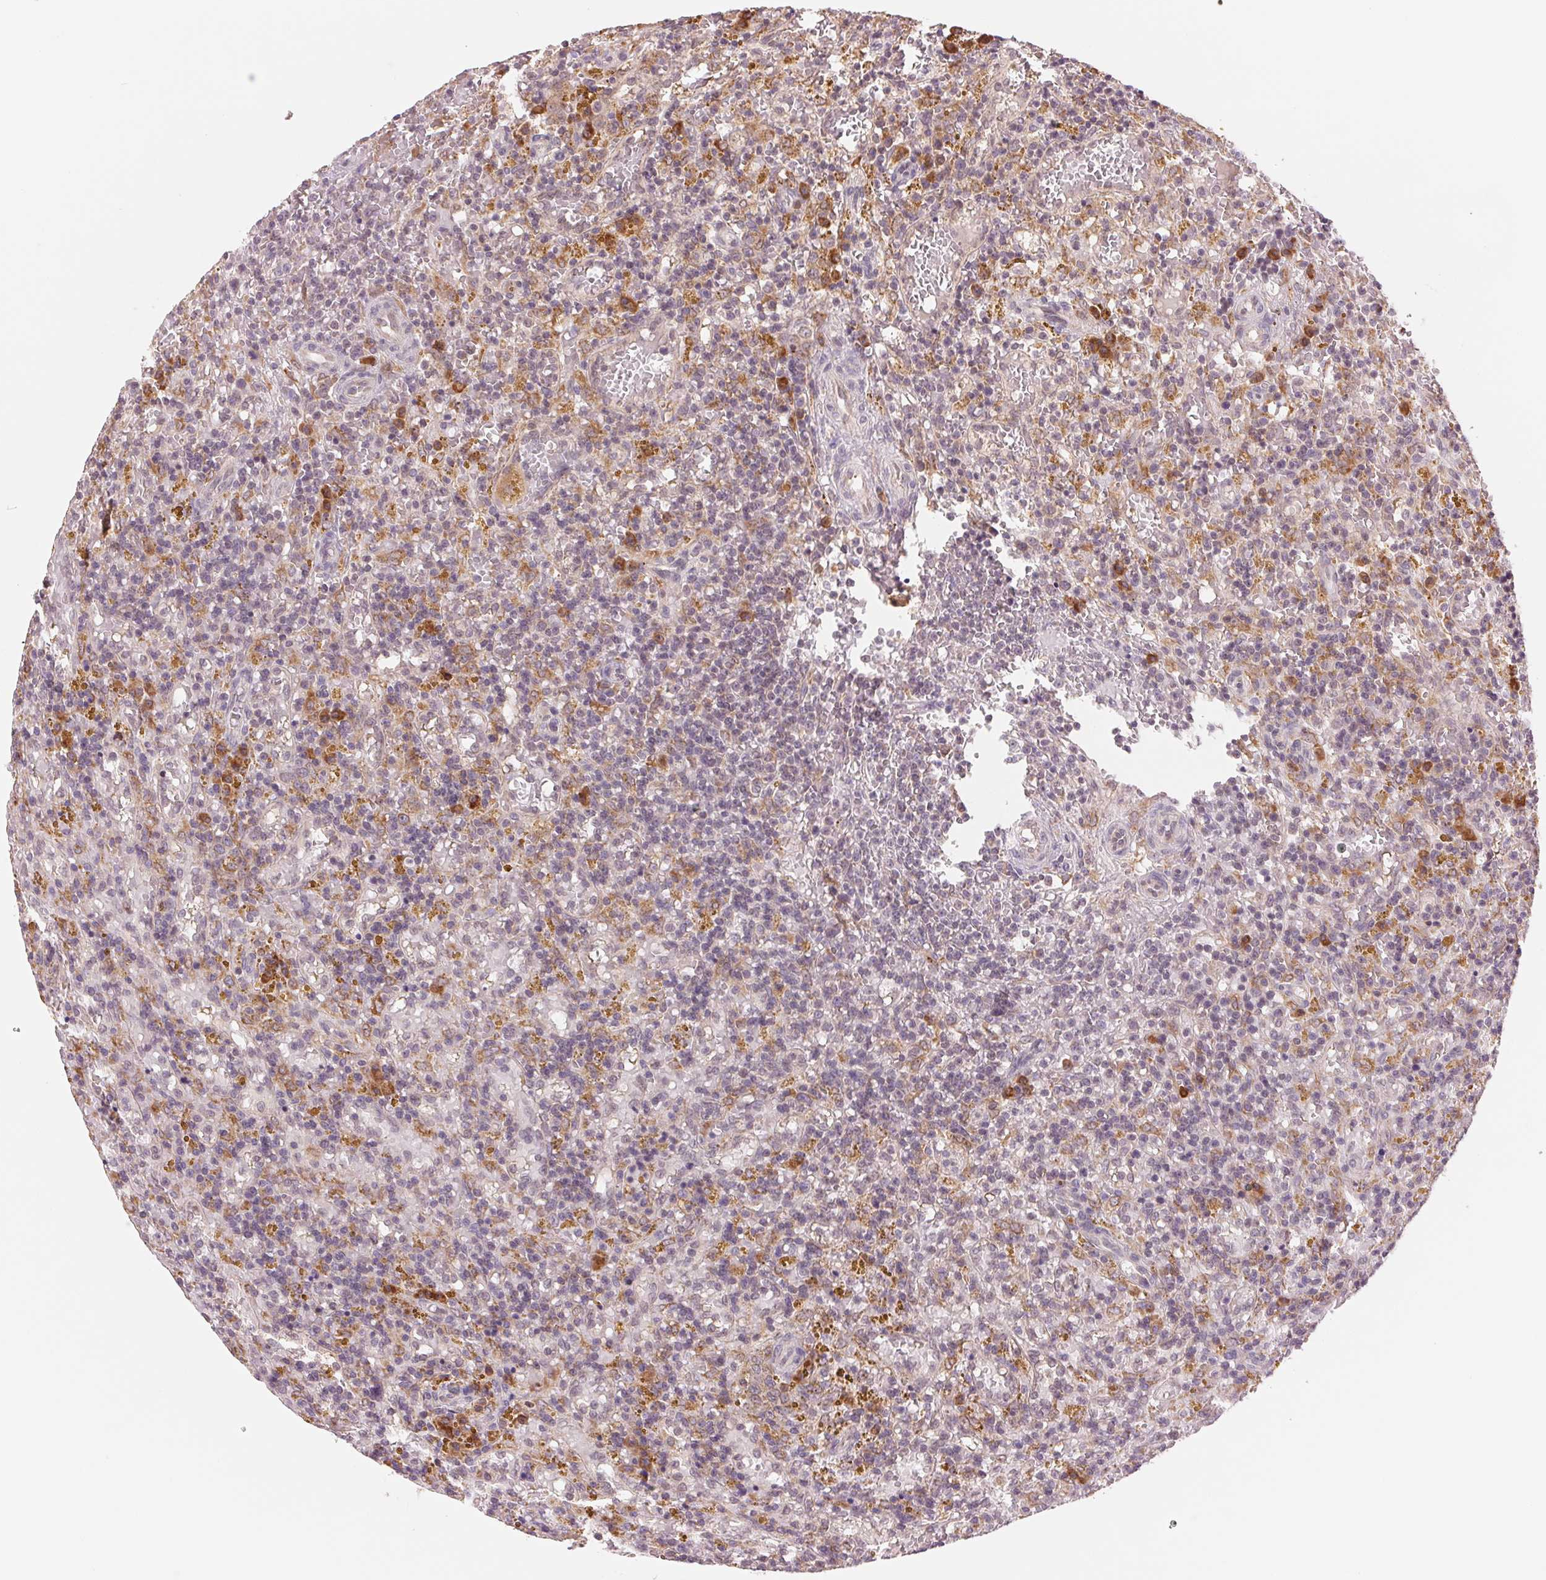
{"staining": {"intensity": "negative", "quantity": "none", "location": "none"}, "tissue": "lymphoma", "cell_type": "Tumor cells", "image_type": "cancer", "snomed": [{"axis": "morphology", "description": "Malignant lymphoma, non-Hodgkin's type, Low grade"}, {"axis": "topography", "description": "Spleen"}], "caption": "This histopathology image is of low-grade malignant lymphoma, non-Hodgkin's type stained with immunohistochemistry (IHC) to label a protein in brown with the nuclei are counter-stained blue. There is no expression in tumor cells. (DAB immunohistochemistry visualized using brightfield microscopy, high magnification).", "gene": "TECR", "patient": {"sex": "female", "age": 65}}